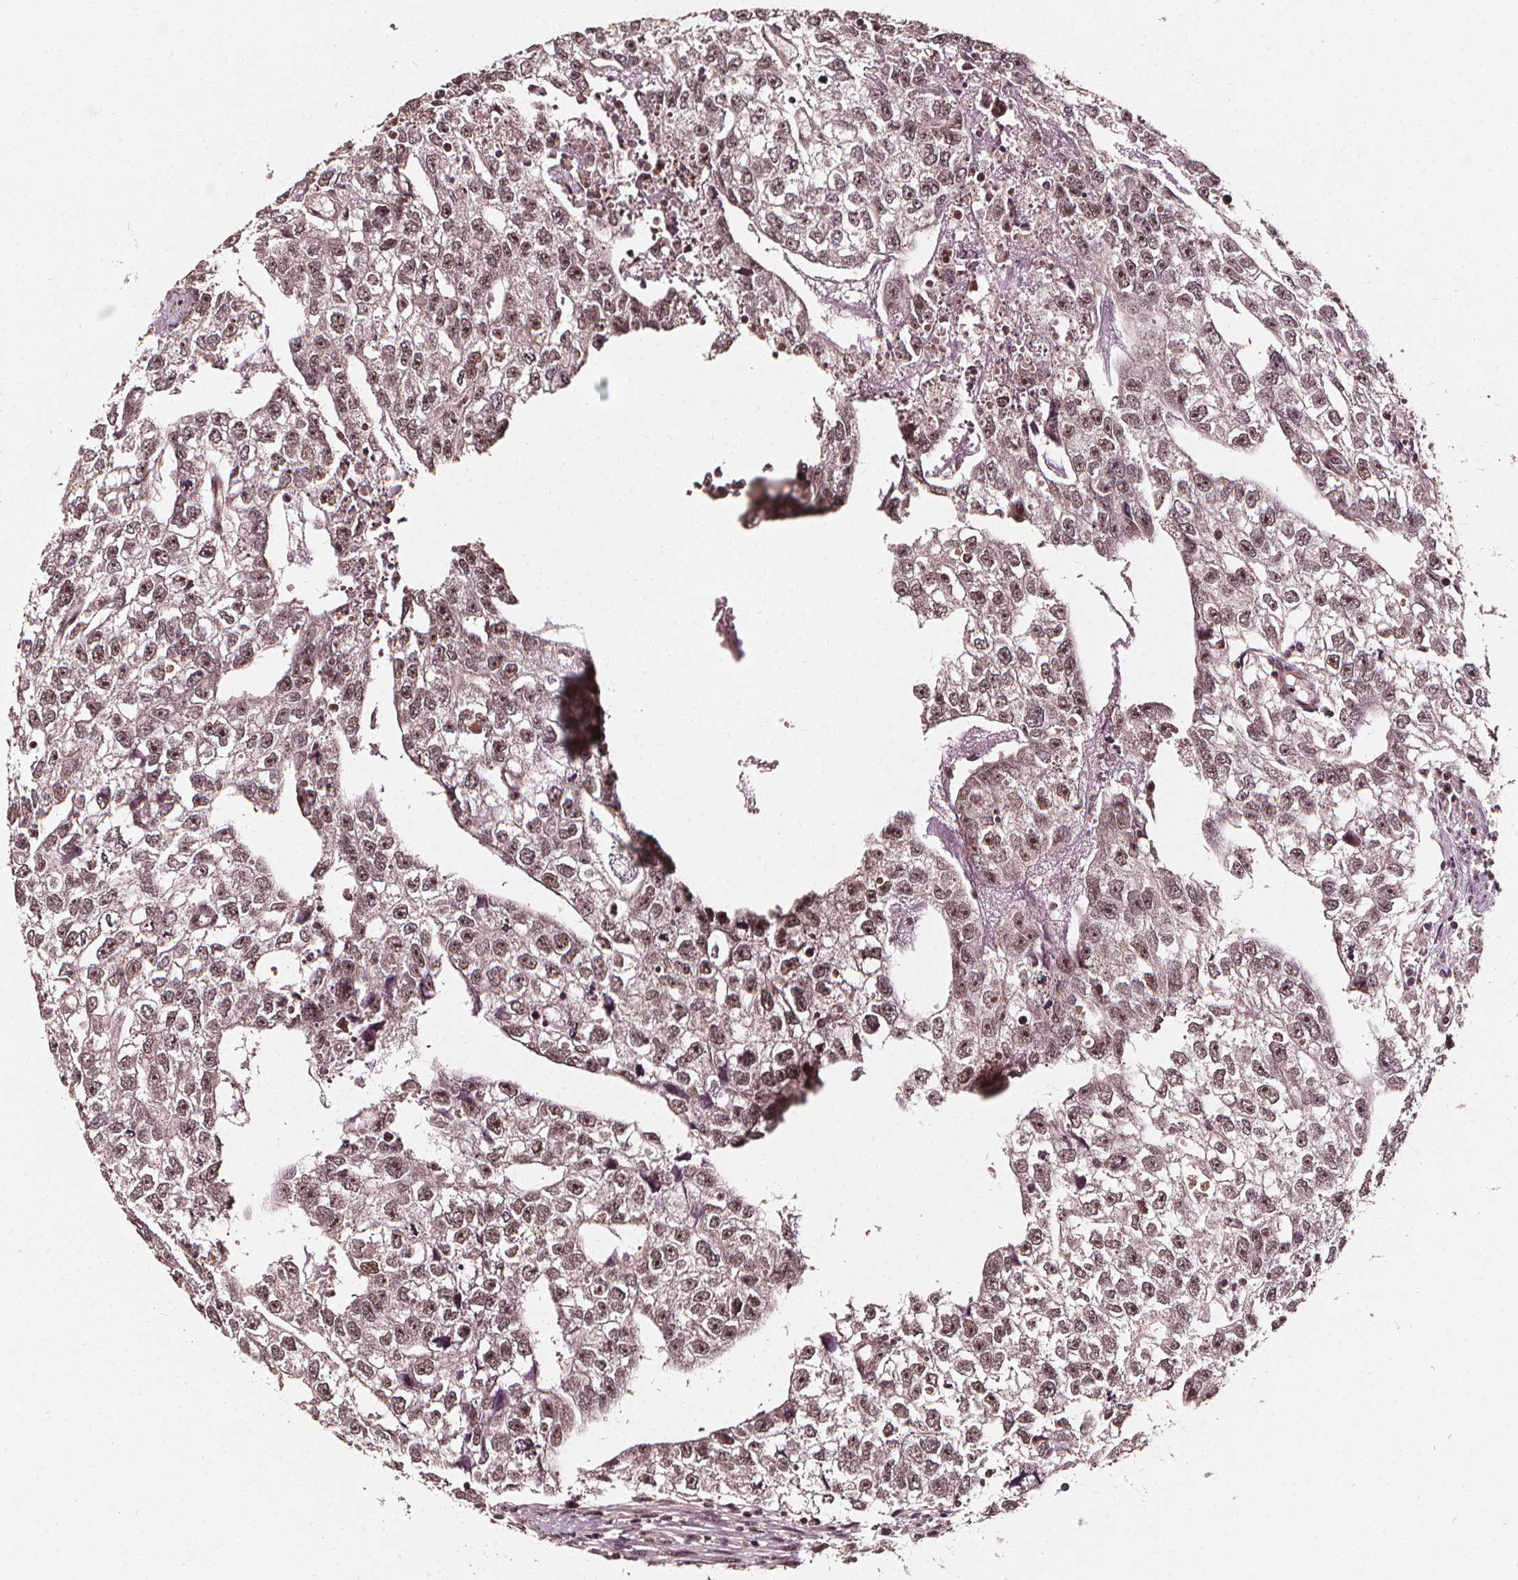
{"staining": {"intensity": "moderate", "quantity": ">75%", "location": "nuclear"}, "tissue": "testis cancer", "cell_type": "Tumor cells", "image_type": "cancer", "snomed": [{"axis": "morphology", "description": "Carcinoma, Embryonal, NOS"}, {"axis": "morphology", "description": "Teratoma, malignant, NOS"}, {"axis": "topography", "description": "Testis"}], "caption": "IHC photomicrograph of teratoma (malignant) (testis) stained for a protein (brown), which shows medium levels of moderate nuclear expression in about >75% of tumor cells.", "gene": "EXOSC9", "patient": {"sex": "male", "age": 44}}